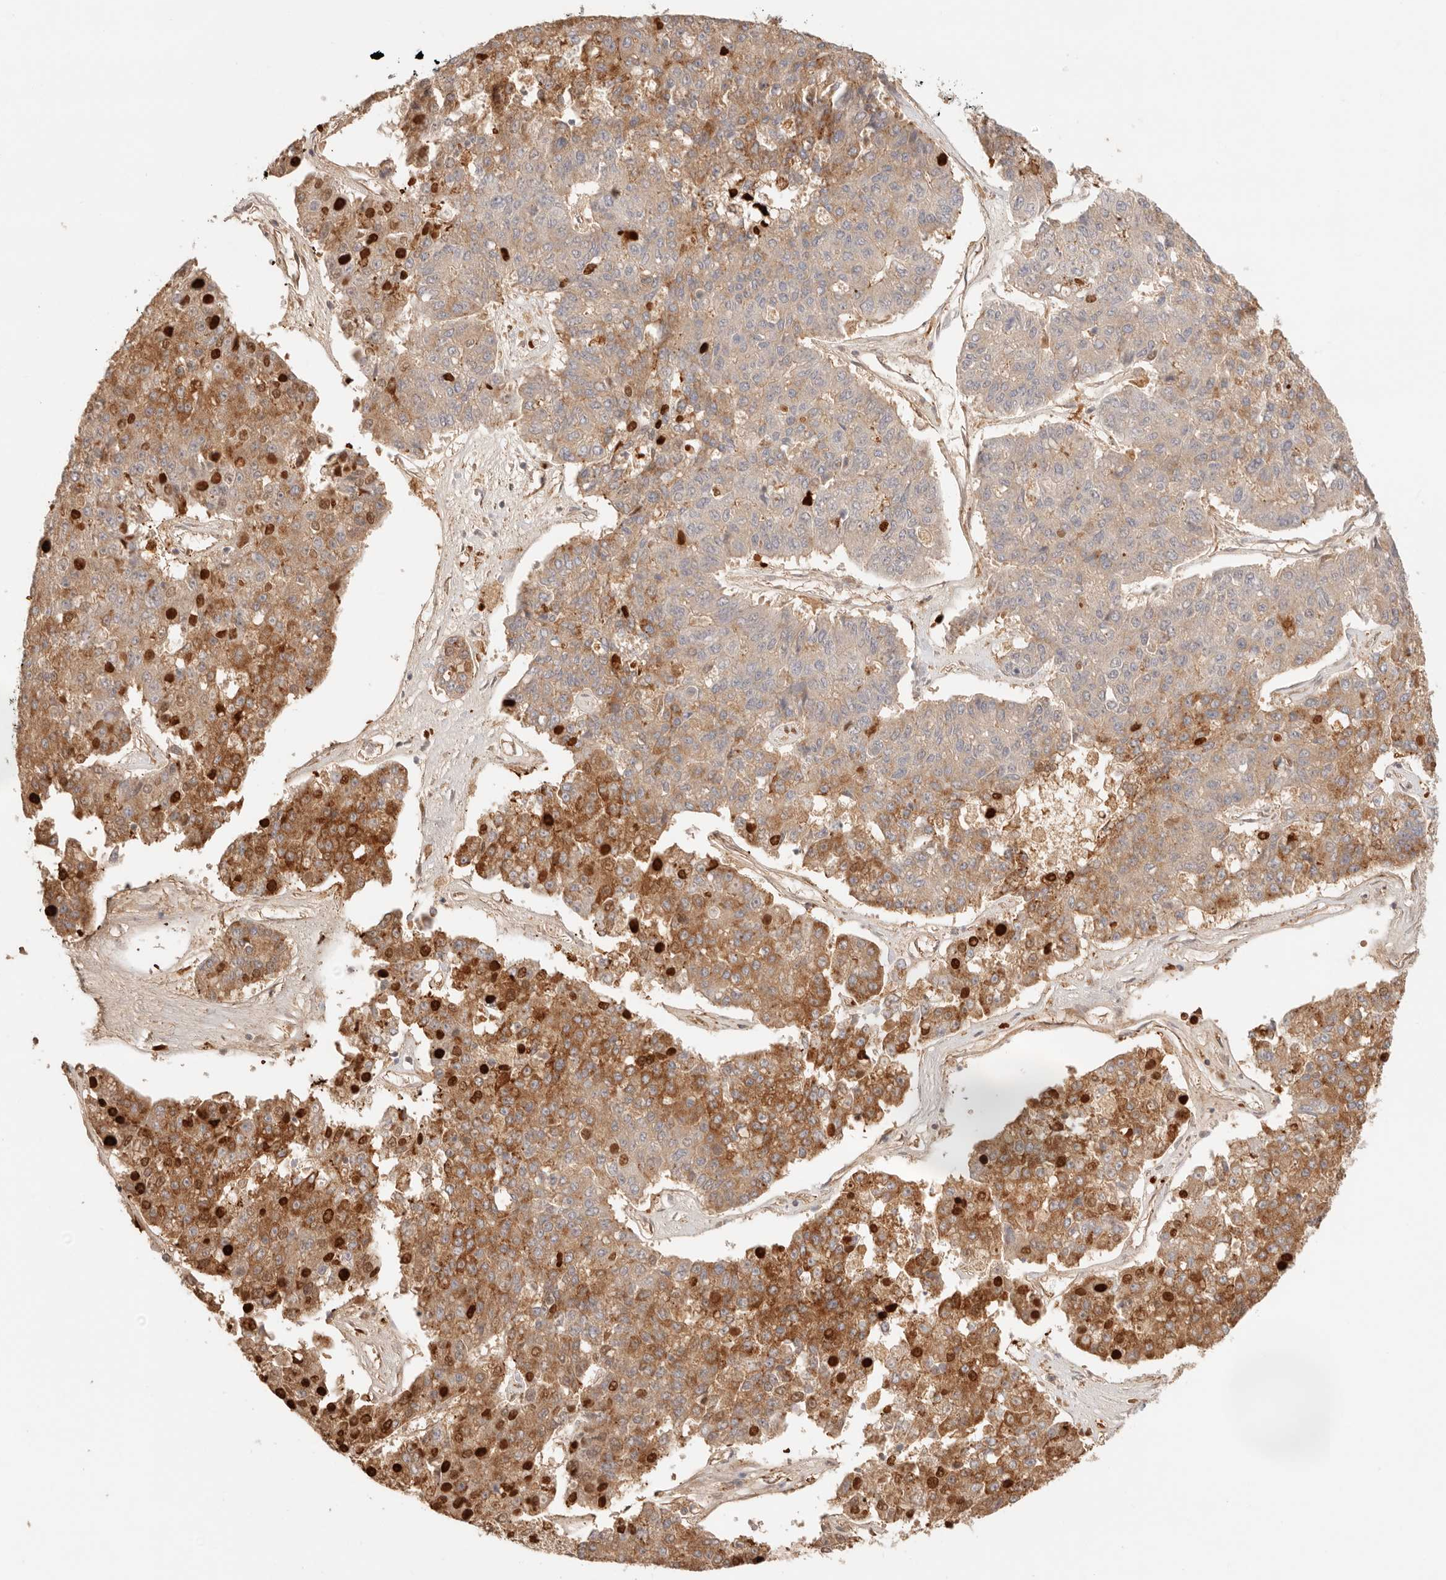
{"staining": {"intensity": "moderate", "quantity": "<25%", "location": "cytoplasmic/membranous"}, "tissue": "pancreatic cancer", "cell_type": "Tumor cells", "image_type": "cancer", "snomed": [{"axis": "morphology", "description": "Adenocarcinoma, NOS"}, {"axis": "topography", "description": "Pancreas"}], "caption": "Pancreatic cancer (adenocarcinoma) stained for a protein shows moderate cytoplasmic/membranous positivity in tumor cells.", "gene": "IL1R2", "patient": {"sex": "male", "age": 50}}